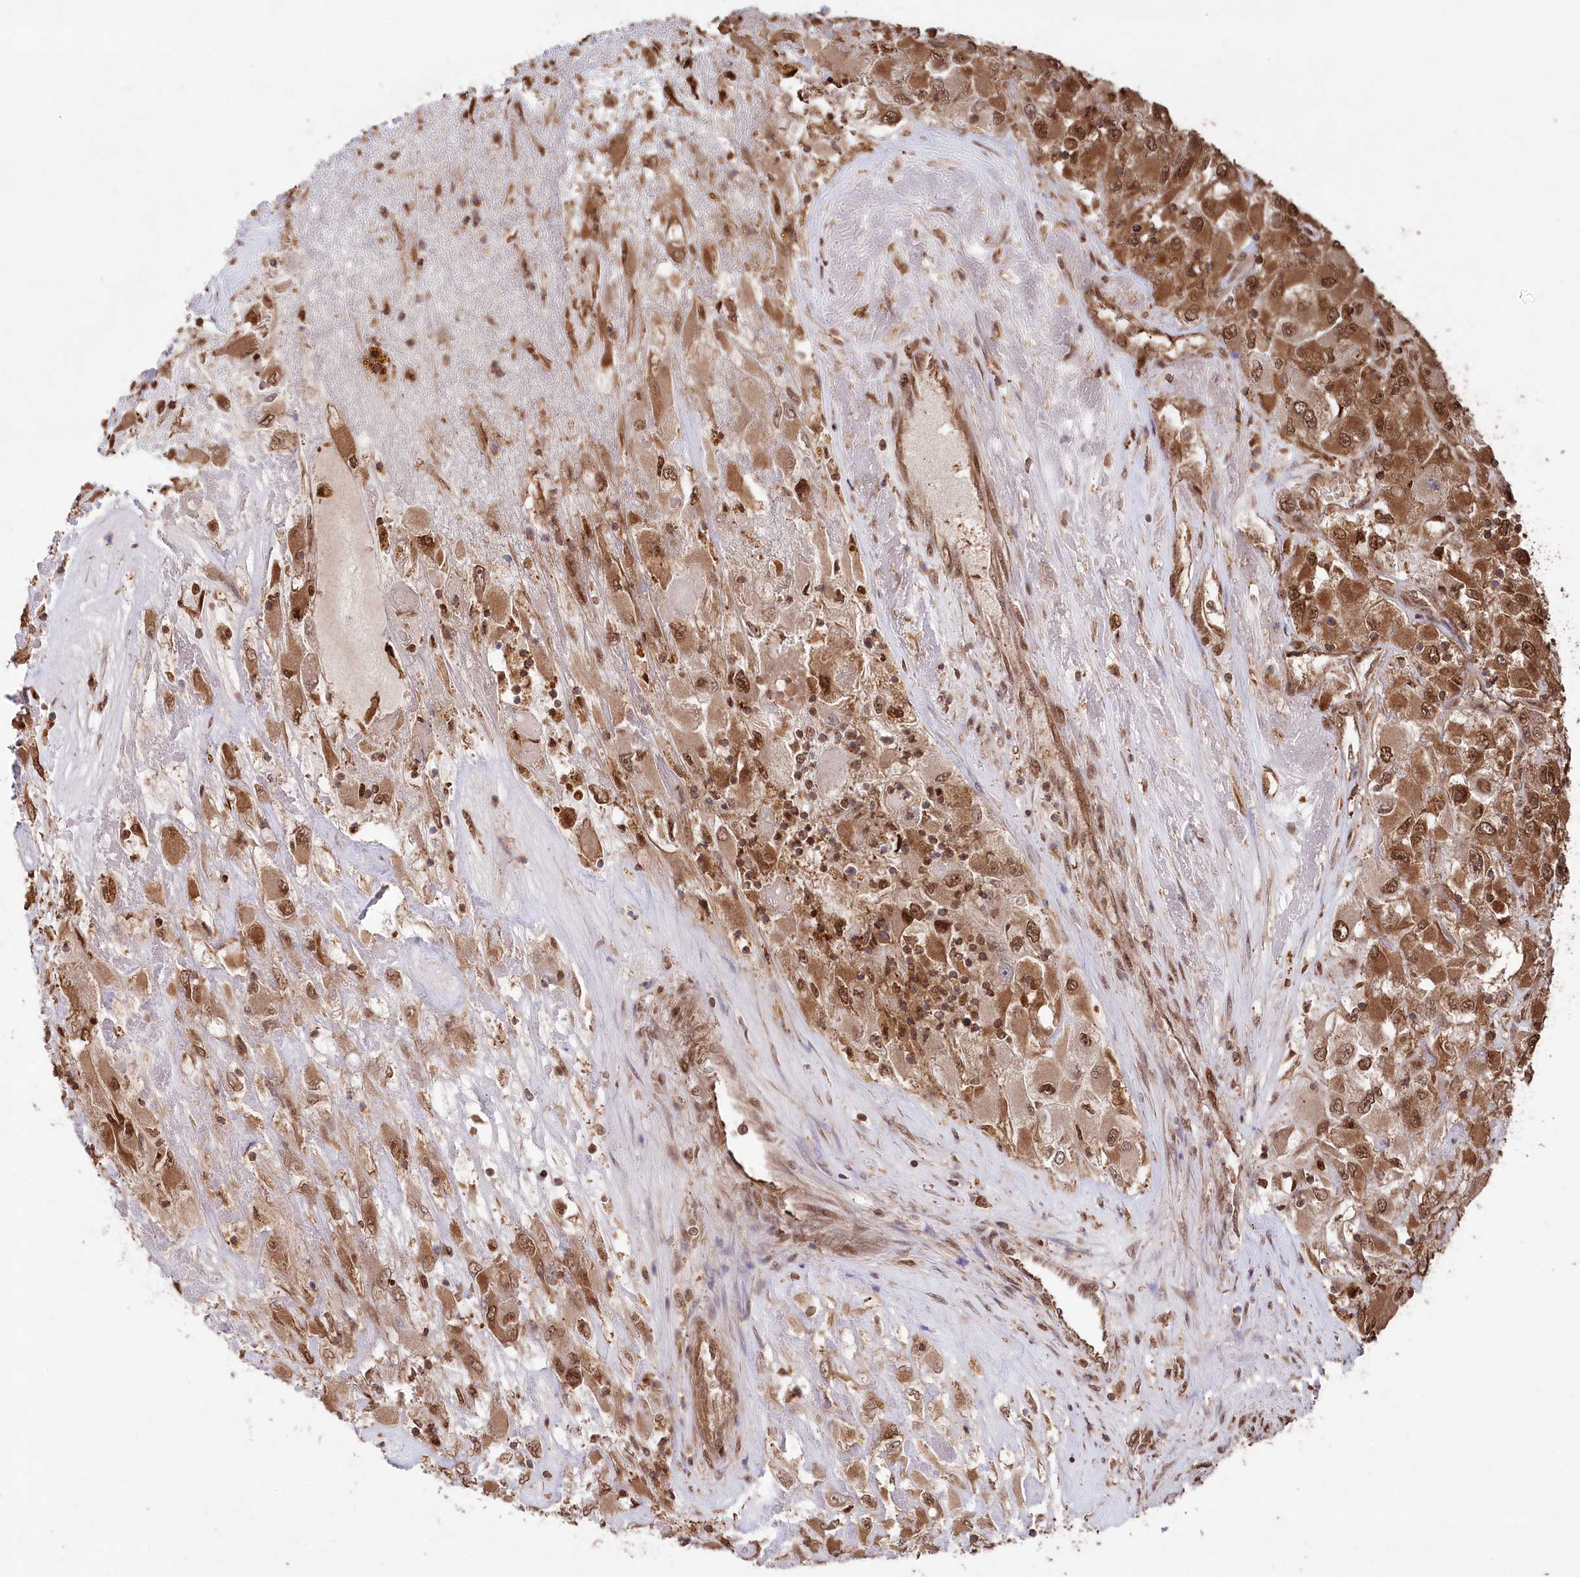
{"staining": {"intensity": "moderate", "quantity": ">75%", "location": "cytoplasmic/membranous,nuclear"}, "tissue": "renal cancer", "cell_type": "Tumor cells", "image_type": "cancer", "snomed": [{"axis": "morphology", "description": "Adenocarcinoma, NOS"}, {"axis": "topography", "description": "Kidney"}], "caption": "A brown stain shows moderate cytoplasmic/membranous and nuclear positivity of a protein in adenocarcinoma (renal) tumor cells. The staining was performed using DAB (3,3'-diaminobenzidine), with brown indicating positive protein expression. Nuclei are stained blue with hematoxylin.", "gene": "PSMA1", "patient": {"sex": "female", "age": 52}}